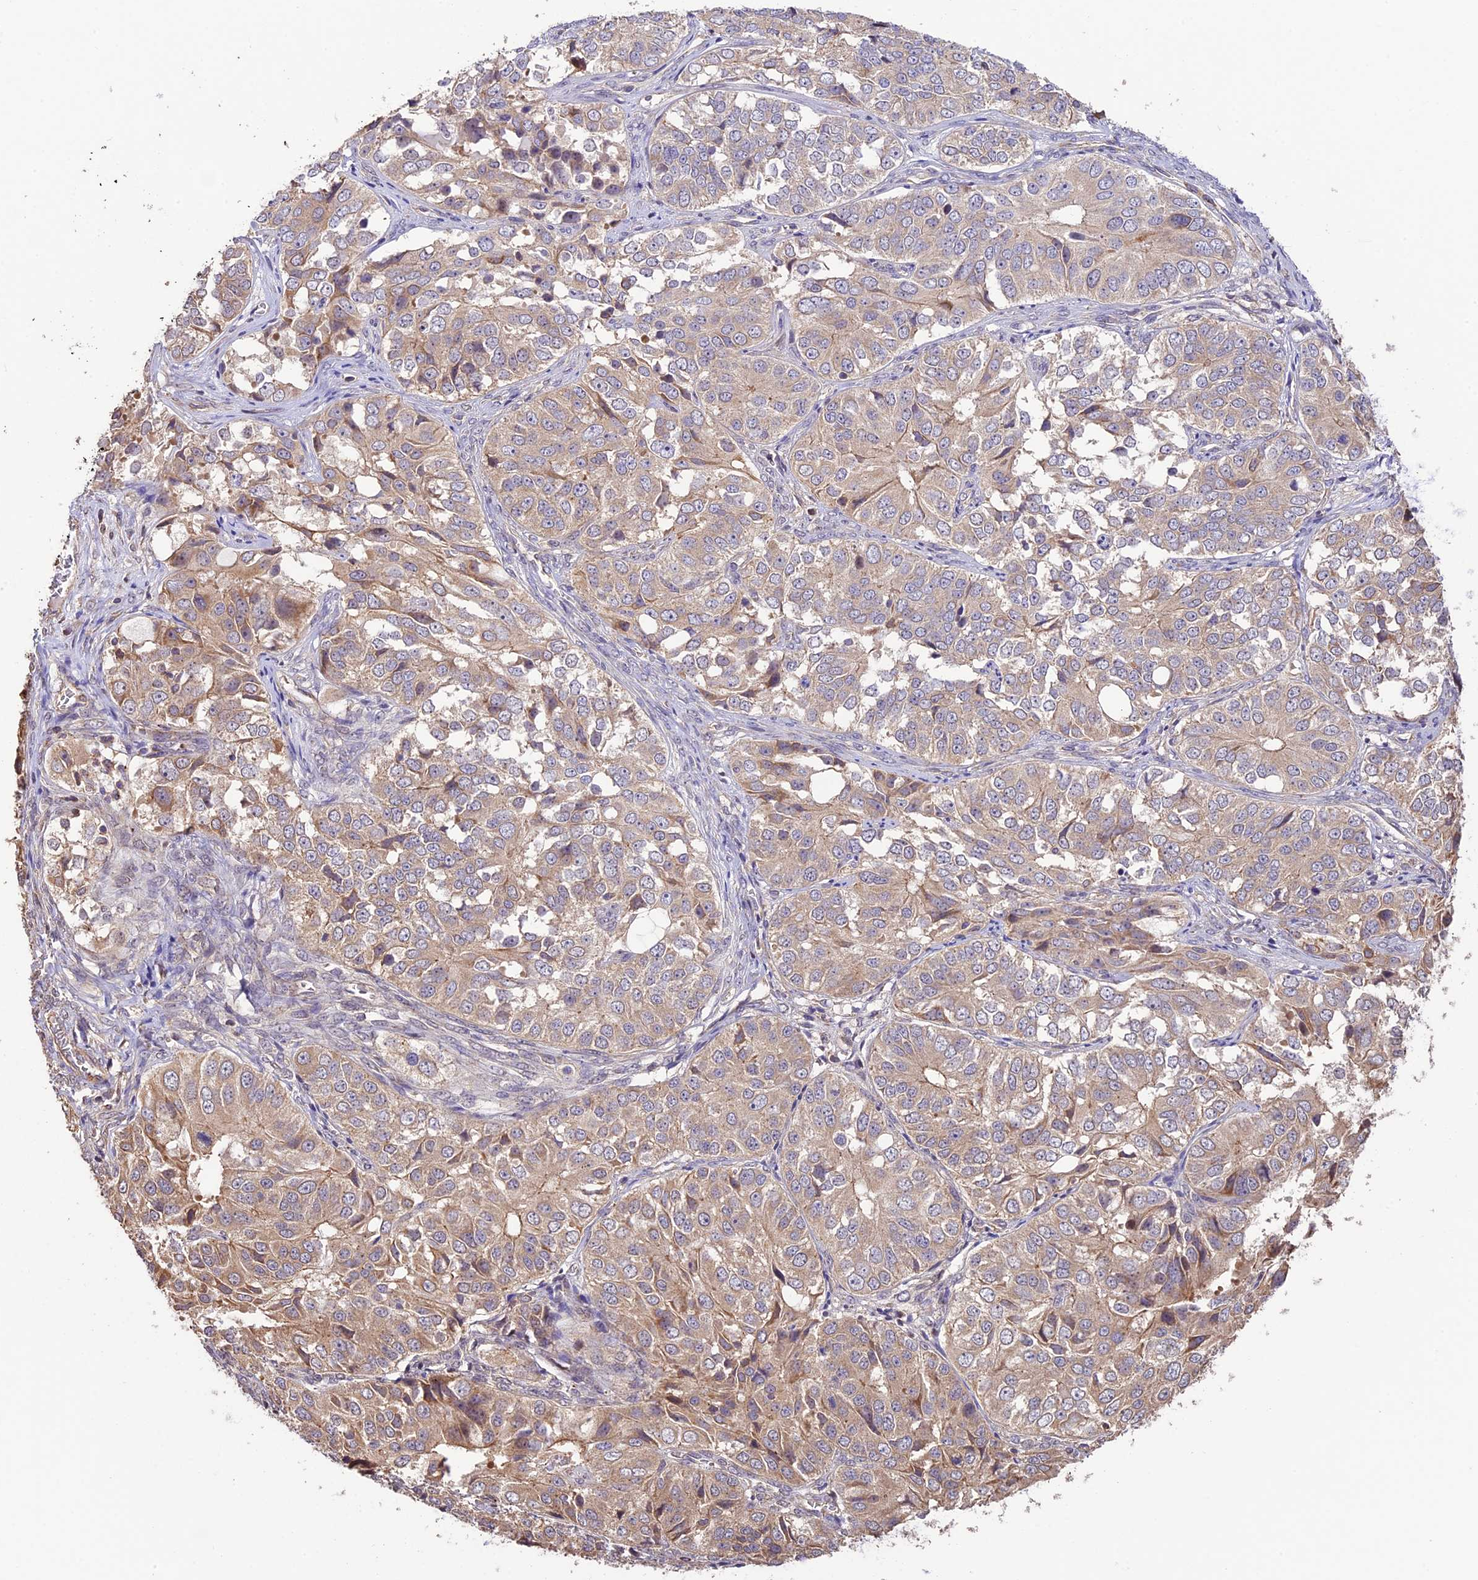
{"staining": {"intensity": "weak", "quantity": "25%-75%", "location": "cytoplasmic/membranous"}, "tissue": "ovarian cancer", "cell_type": "Tumor cells", "image_type": "cancer", "snomed": [{"axis": "morphology", "description": "Carcinoma, endometroid"}, {"axis": "topography", "description": "Ovary"}], "caption": "Weak cytoplasmic/membranous positivity is seen in about 25%-75% of tumor cells in endometroid carcinoma (ovarian).", "gene": "BCAS4", "patient": {"sex": "female", "age": 51}}